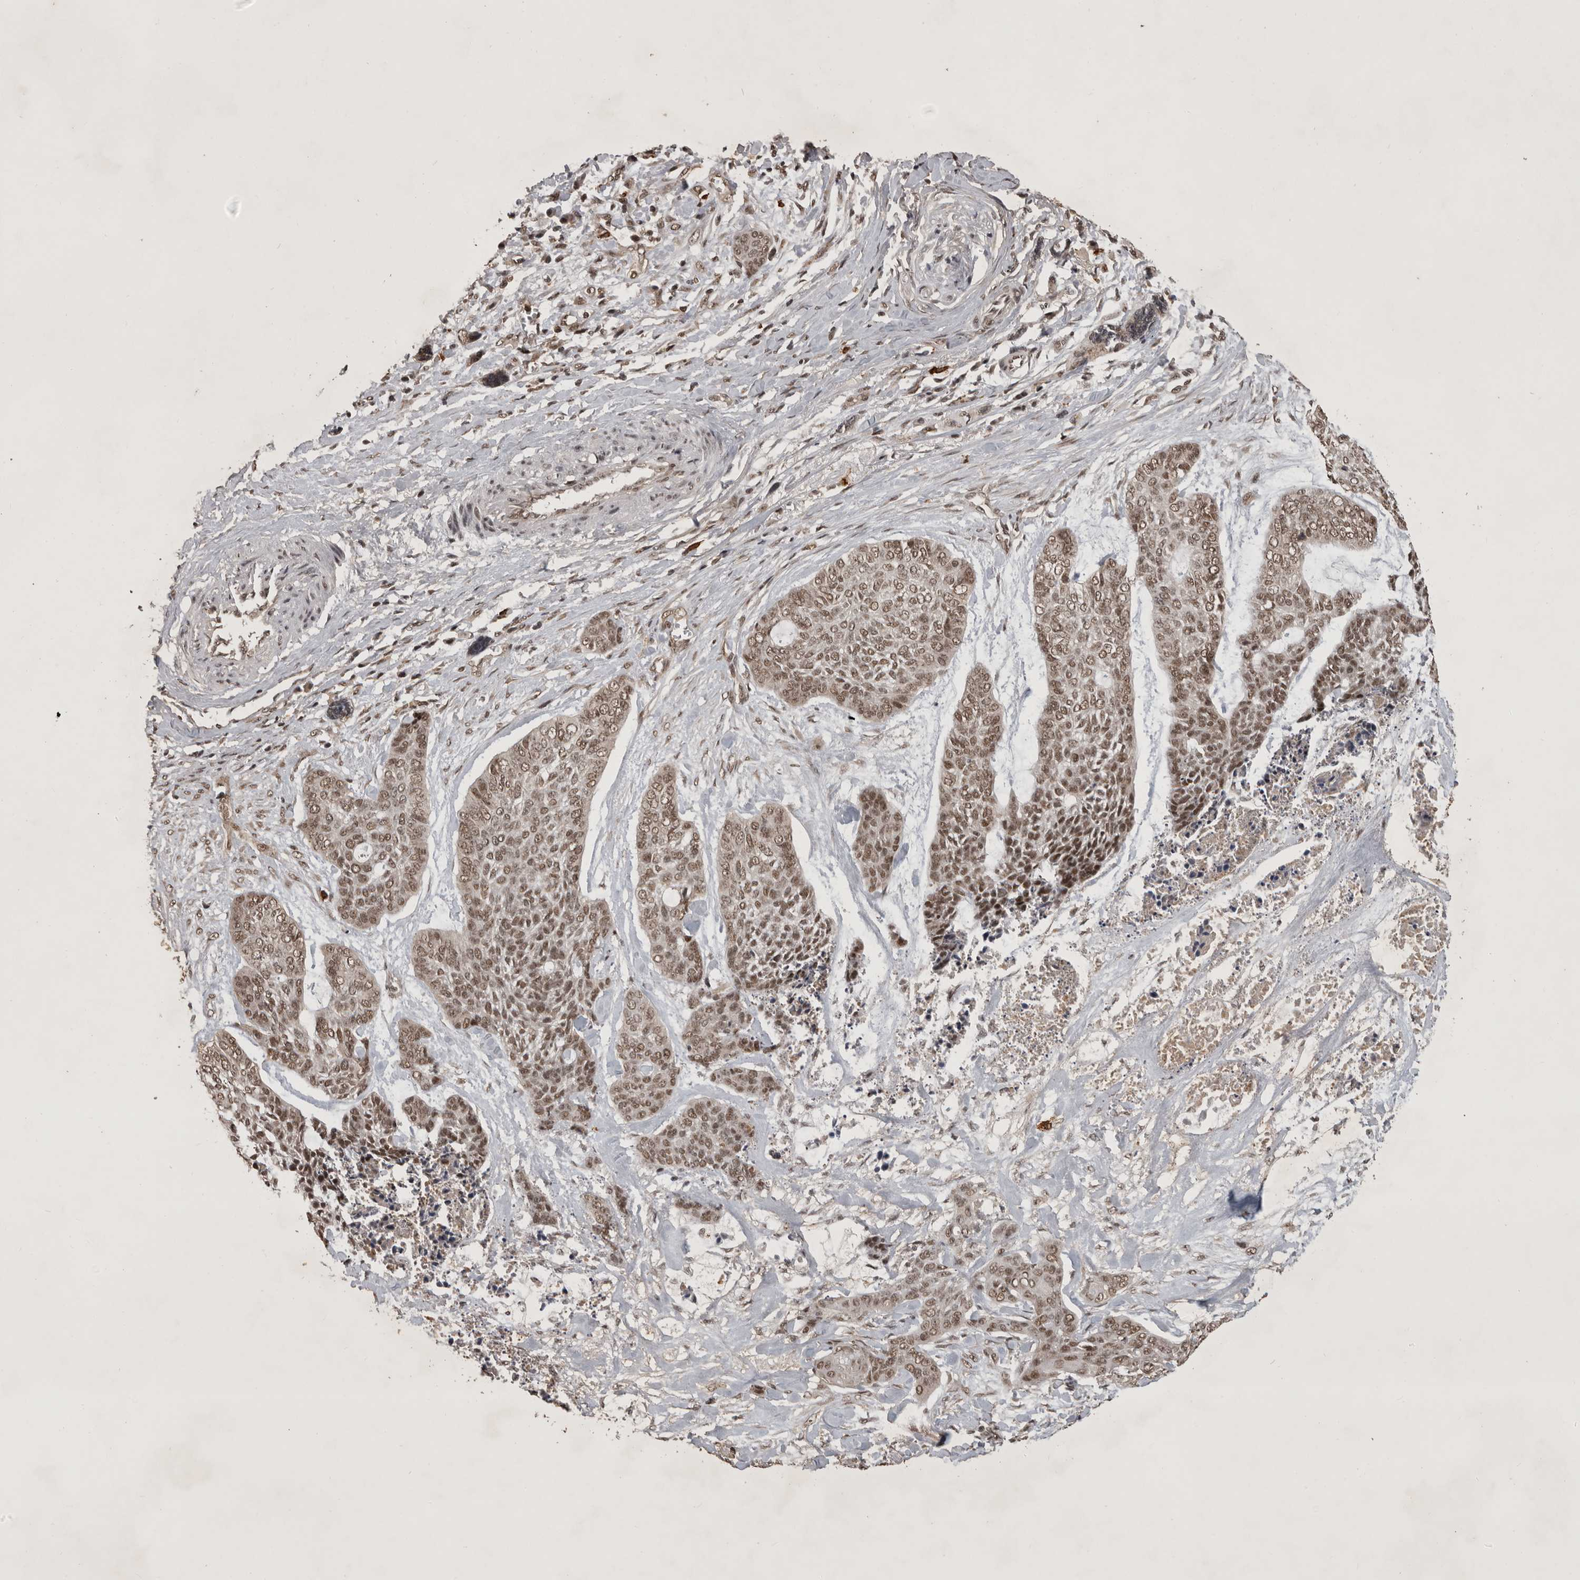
{"staining": {"intensity": "weak", "quantity": ">75%", "location": "nuclear"}, "tissue": "skin cancer", "cell_type": "Tumor cells", "image_type": "cancer", "snomed": [{"axis": "morphology", "description": "Basal cell carcinoma"}, {"axis": "topography", "description": "Skin"}], "caption": "Tumor cells demonstrate low levels of weak nuclear positivity in approximately >75% of cells in skin cancer.", "gene": "CBLL1", "patient": {"sex": "female", "age": 64}}